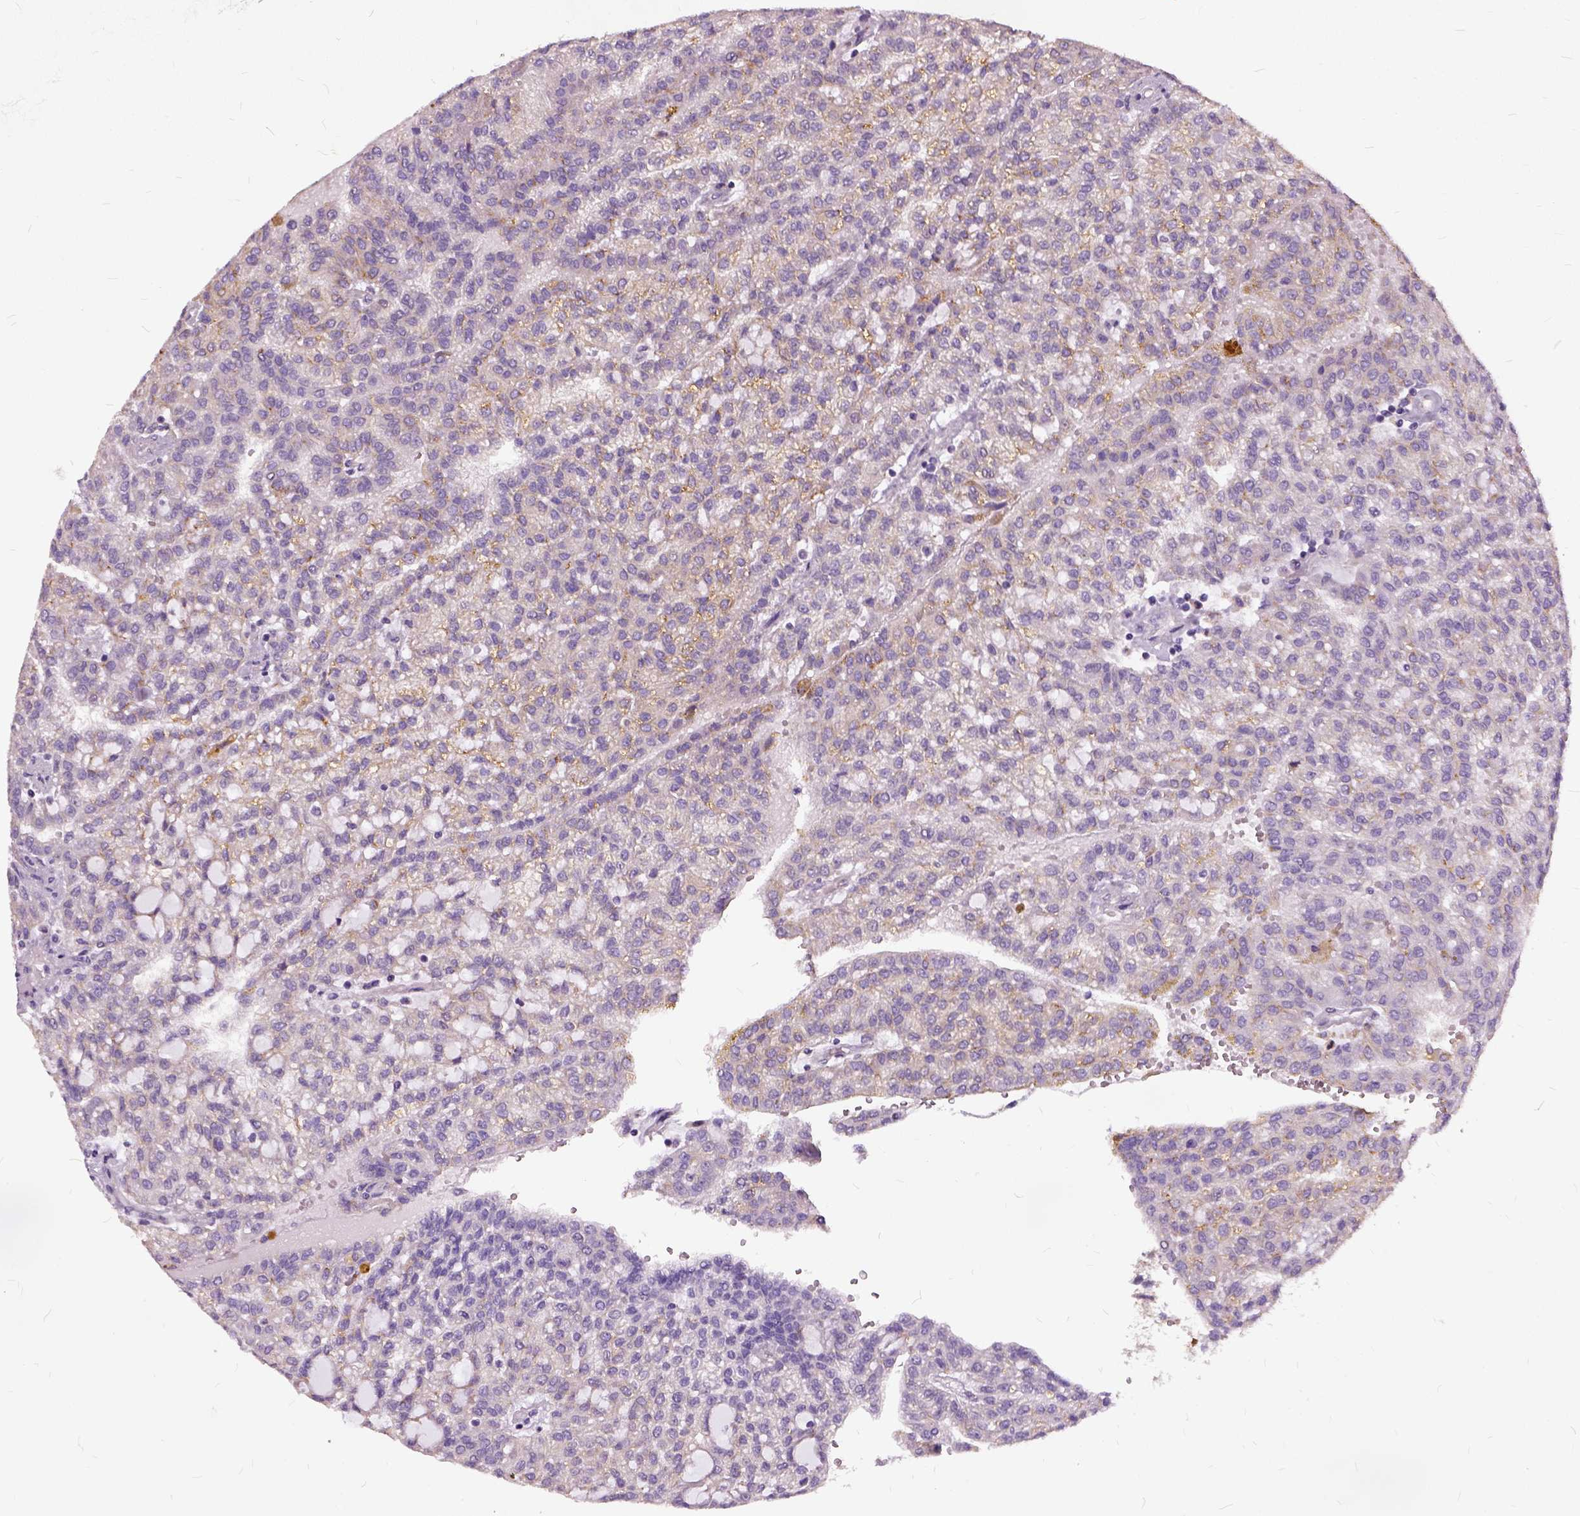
{"staining": {"intensity": "negative", "quantity": "none", "location": "none"}, "tissue": "renal cancer", "cell_type": "Tumor cells", "image_type": "cancer", "snomed": [{"axis": "morphology", "description": "Adenocarcinoma, NOS"}, {"axis": "topography", "description": "Kidney"}], "caption": "Immunohistochemistry photomicrograph of neoplastic tissue: human renal adenocarcinoma stained with DAB reveals no significant protein positivity in tumor cells.", "gene": "ILRUN", "patient": {"sex": "male", "age": 63}}